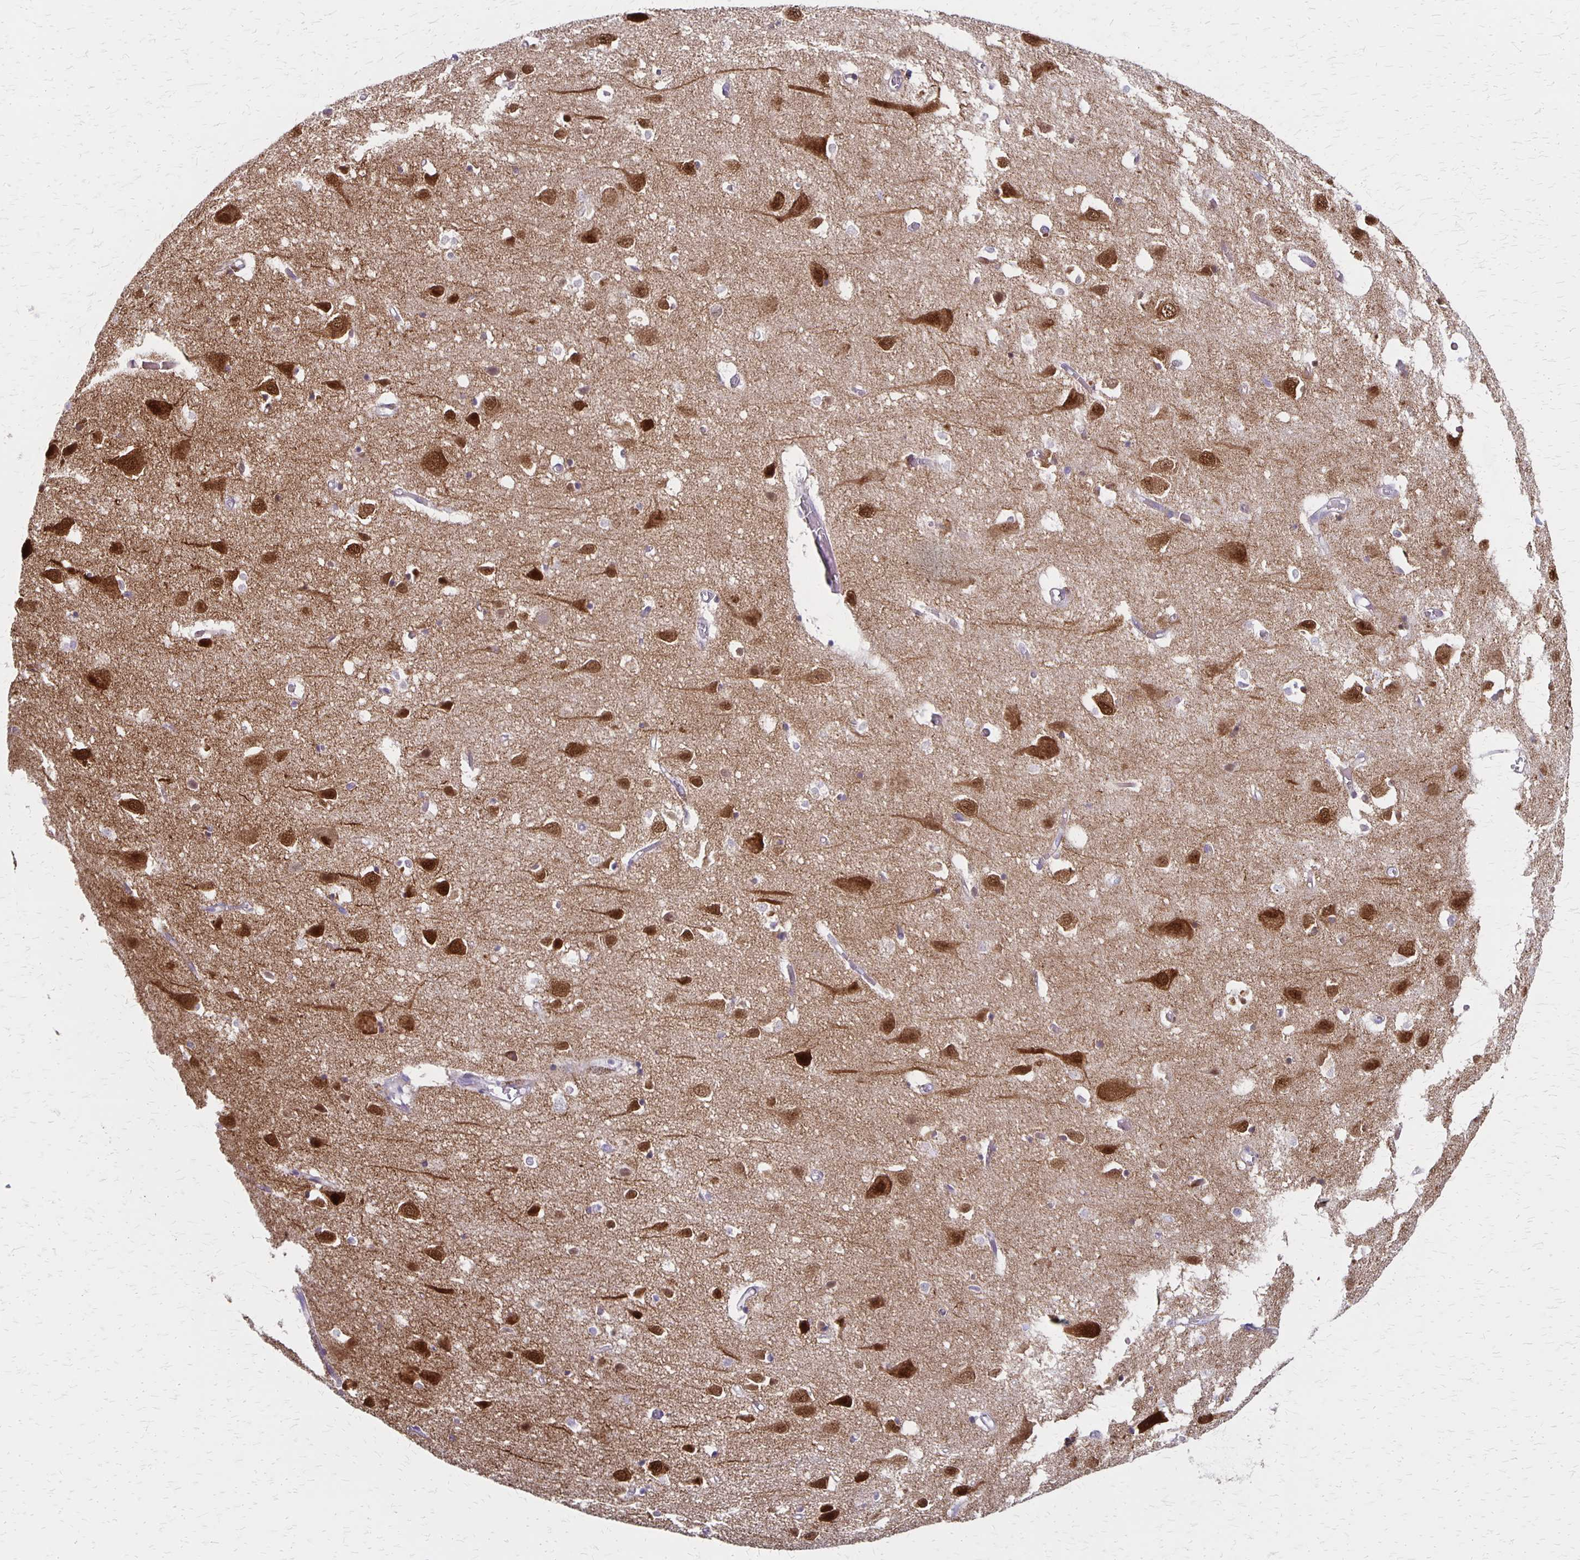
{"staining": {"intensity": "negative", "quantity": "none", "location": "none"}, "tissue": "cerebral cortex", "cell_type": "Endothelial cells", "image_type": "normal", "snomed": [{"axis": "morphology", "description": "Normal tissue, NOS"}, {"axis": "topography", "description": "Cerebral cortex"}], "caption": "A high-resolution micrograph shows immunohistochemistry (IHC) staining of benign cerebral cortex, which shows no significant staining in endothelial cells.", "gene": "HOMER1", "patient": {"sex": "male", "age": 70}}